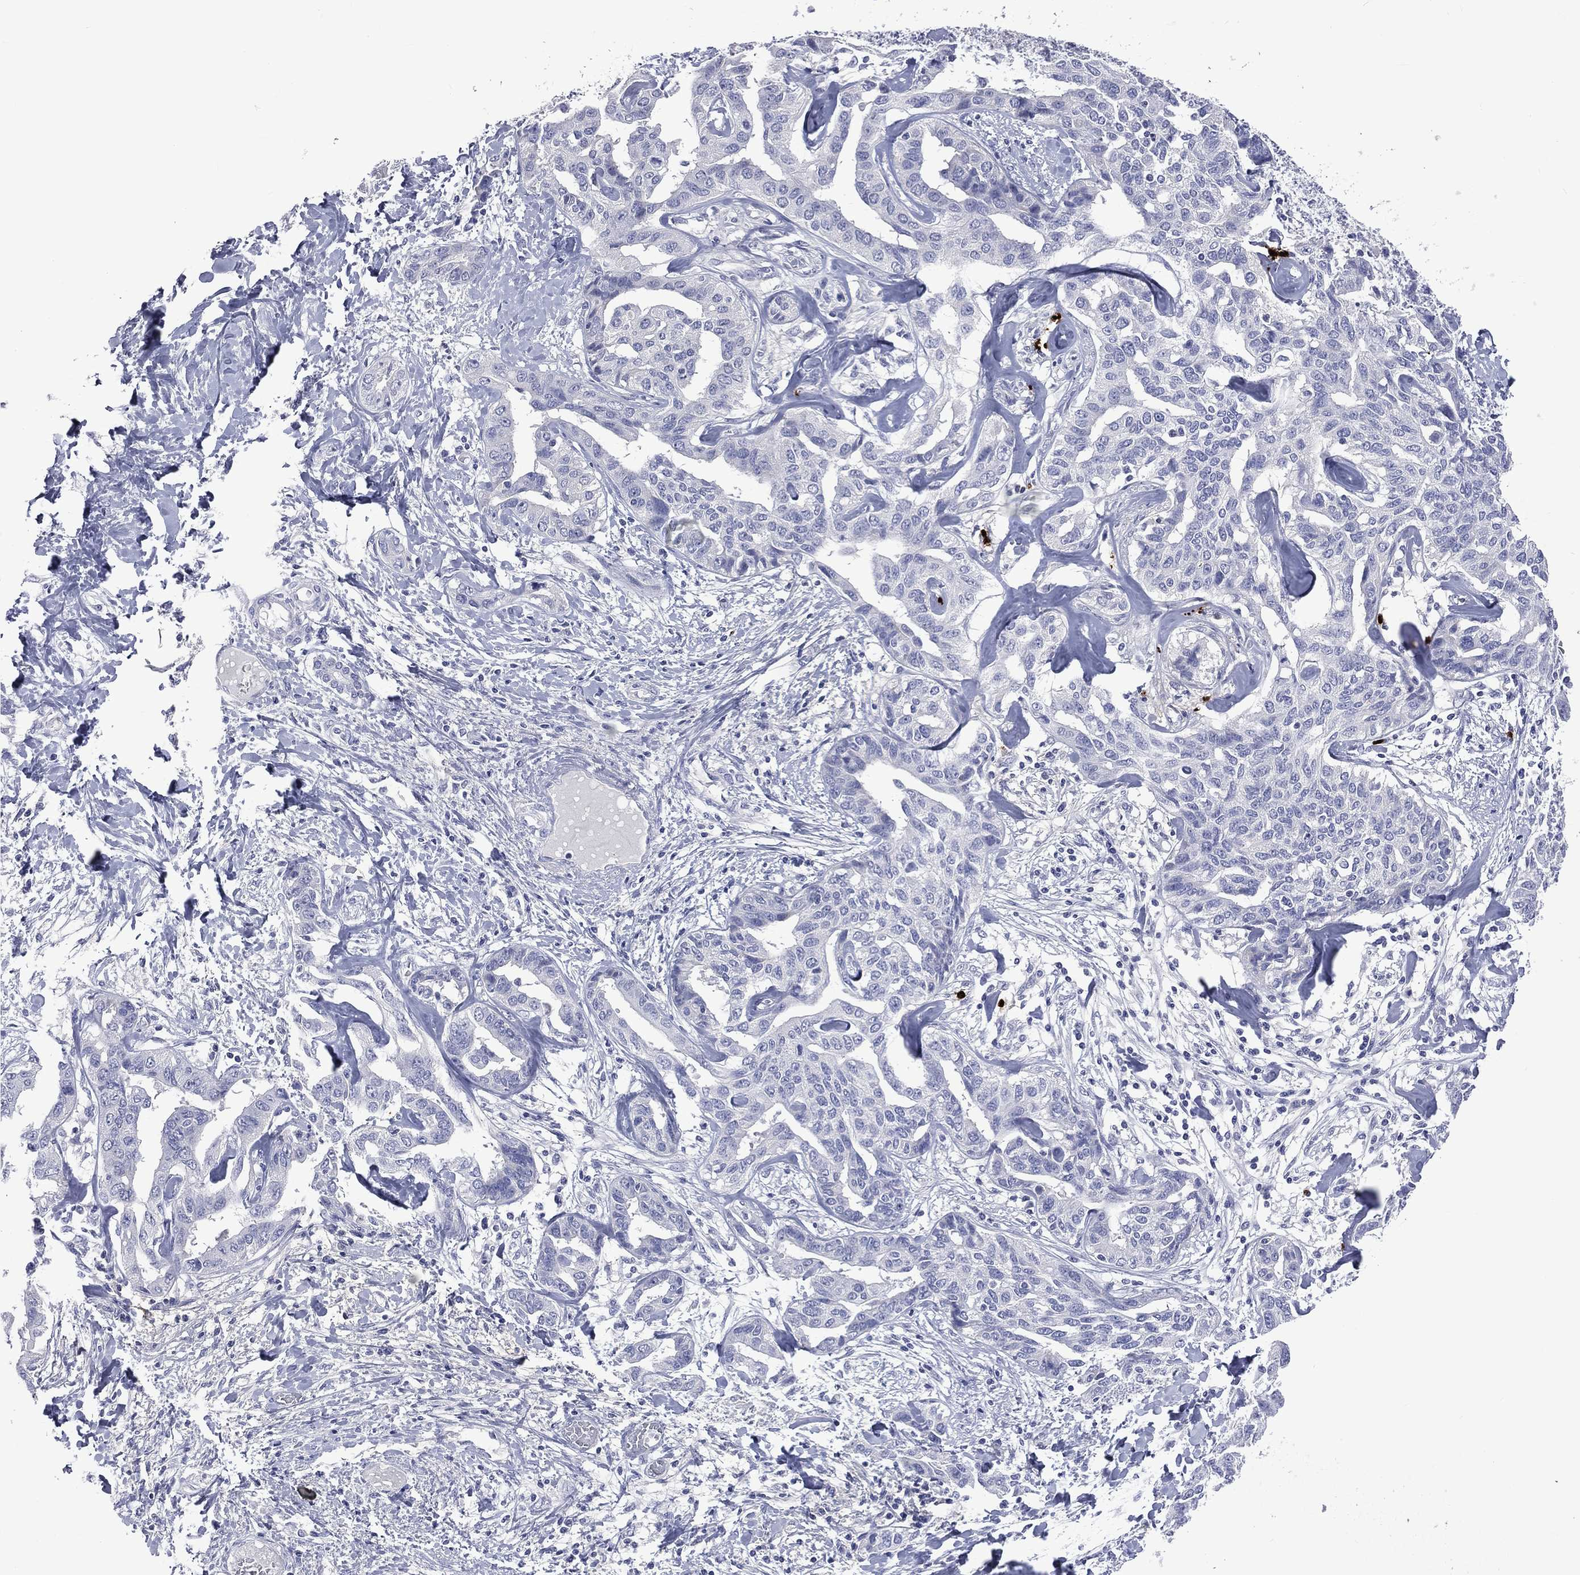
{"staining": {"intensity": "negative", "quantity": "none", "location": "none"}, "tissue": "liver cancer", "cell_type": "Tumor cells", "image_type": "cancer", "snomed": [{"axis": "morphology", "description": "Cholangiocarcinoma"}, {"axis": "topography", "description": "Liver"}], "caption": "This photomicrograph is of liver cancer stained with IHC to label a protein in brown with the nuclei are counter-stained blue. There is no positivity in tumor cells. The staining is performed using DAB brown chromogen with nuclei counter-stained in using hematoxylin.", "gene": "ELANE", "patient": {"sex": "male", "age": 59}}